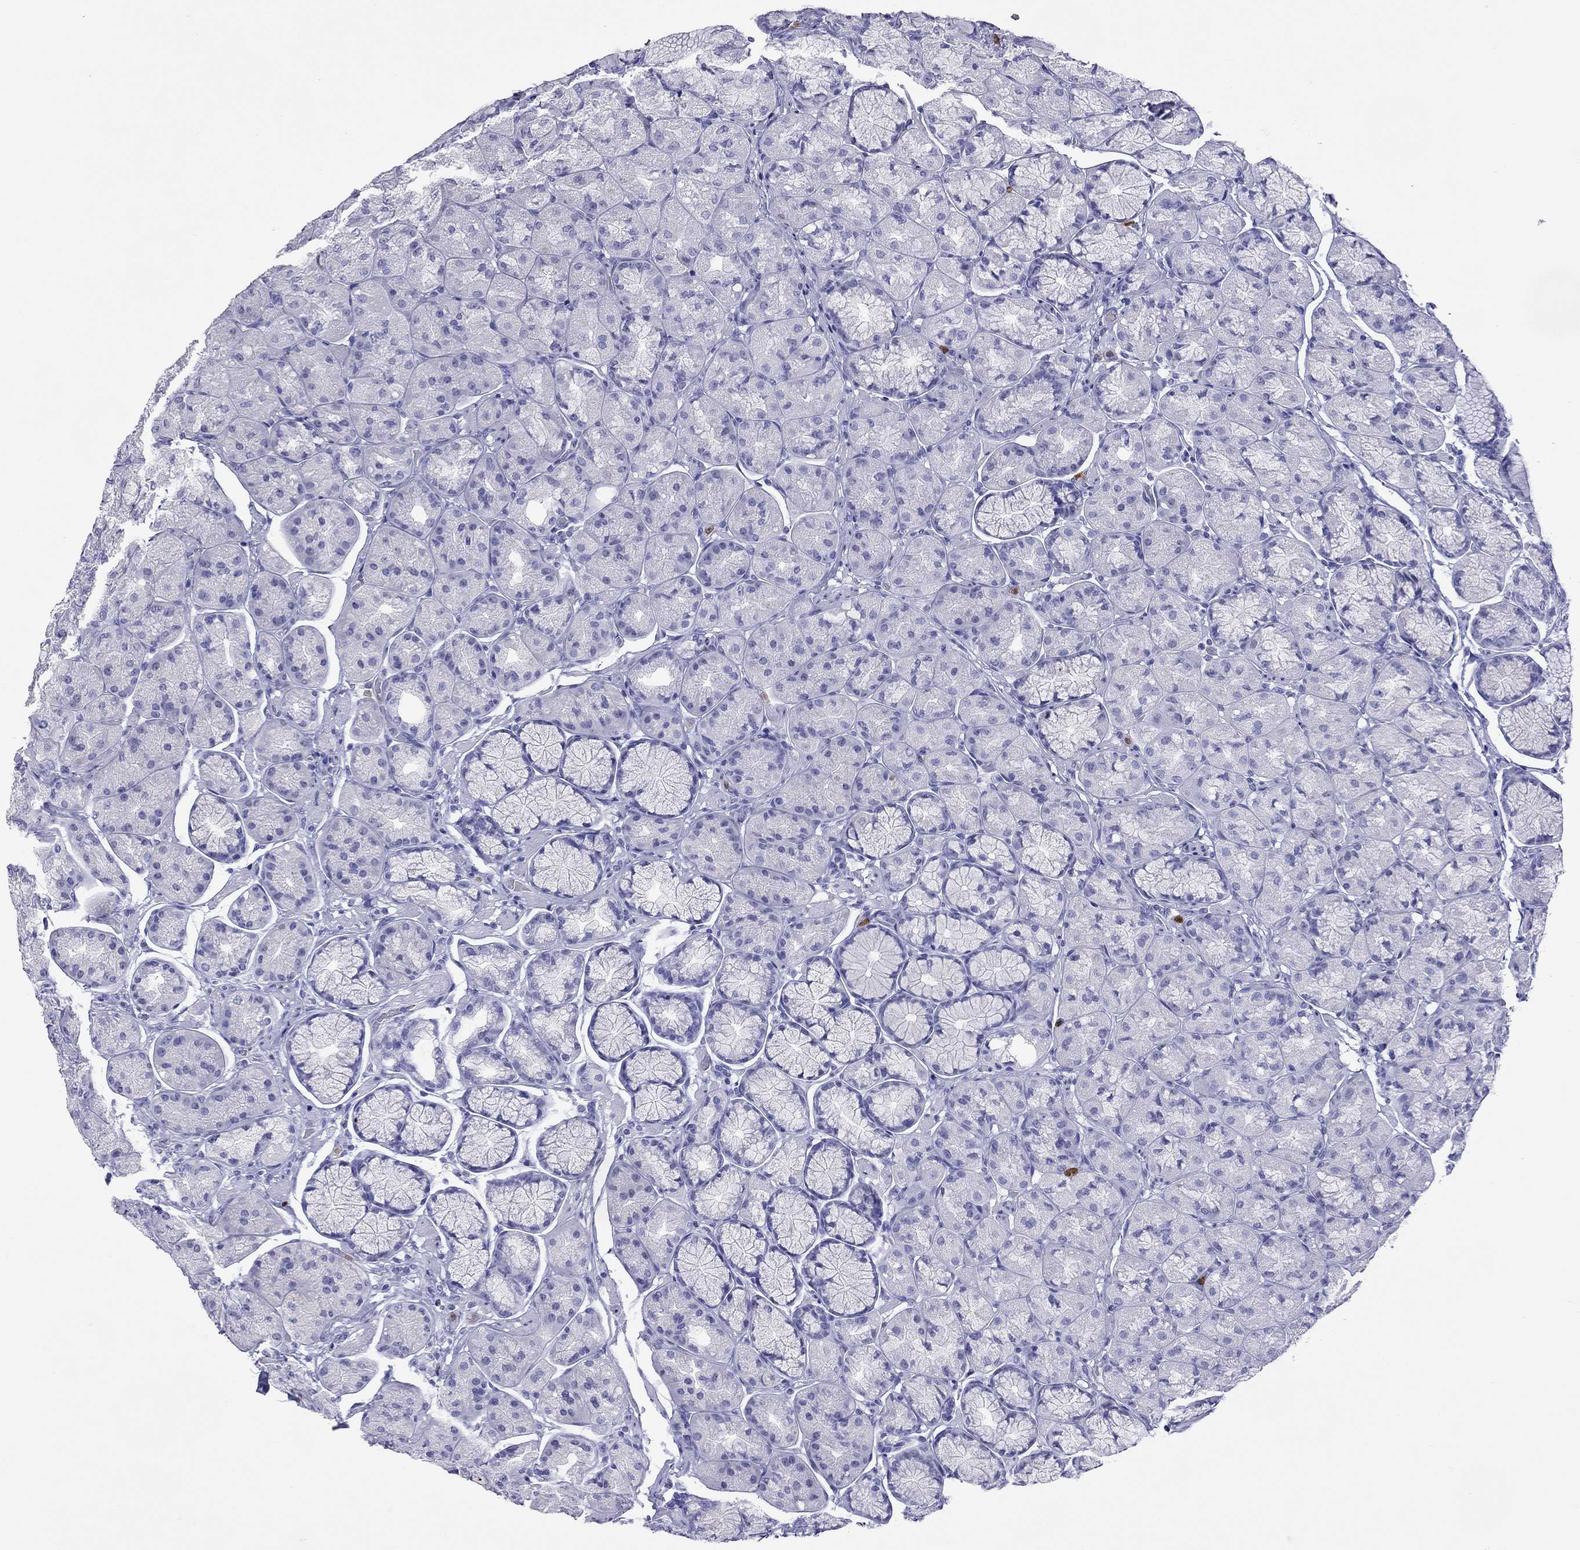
{"staining": {"intensity": "negative", "quantity": "none", "location": "none"}, "tissue": "stomach", "cell_type": "Glandular cells", "image_type": "normal", "snomed": [{"axis": "morphology", "description": "Normal tissue, NOS"}, {"axis": "morphology", "description": "Adenocarcinoma, NOS"}, {"axis": "morphology", "description": "Adenocarcinoma, High grade"}, {"axis": "topography", "description": "Stomach, upper"}, {"axis": "topography", "description": "Stomach"}], "caption": "Immunohistochemistry (IHC) of normal human stomach exhibits no staining in glandular cells. (DAB IHC, high magnification).", "gene": "SLAMF1", "patient": {"sex": "female", "age": 65}}